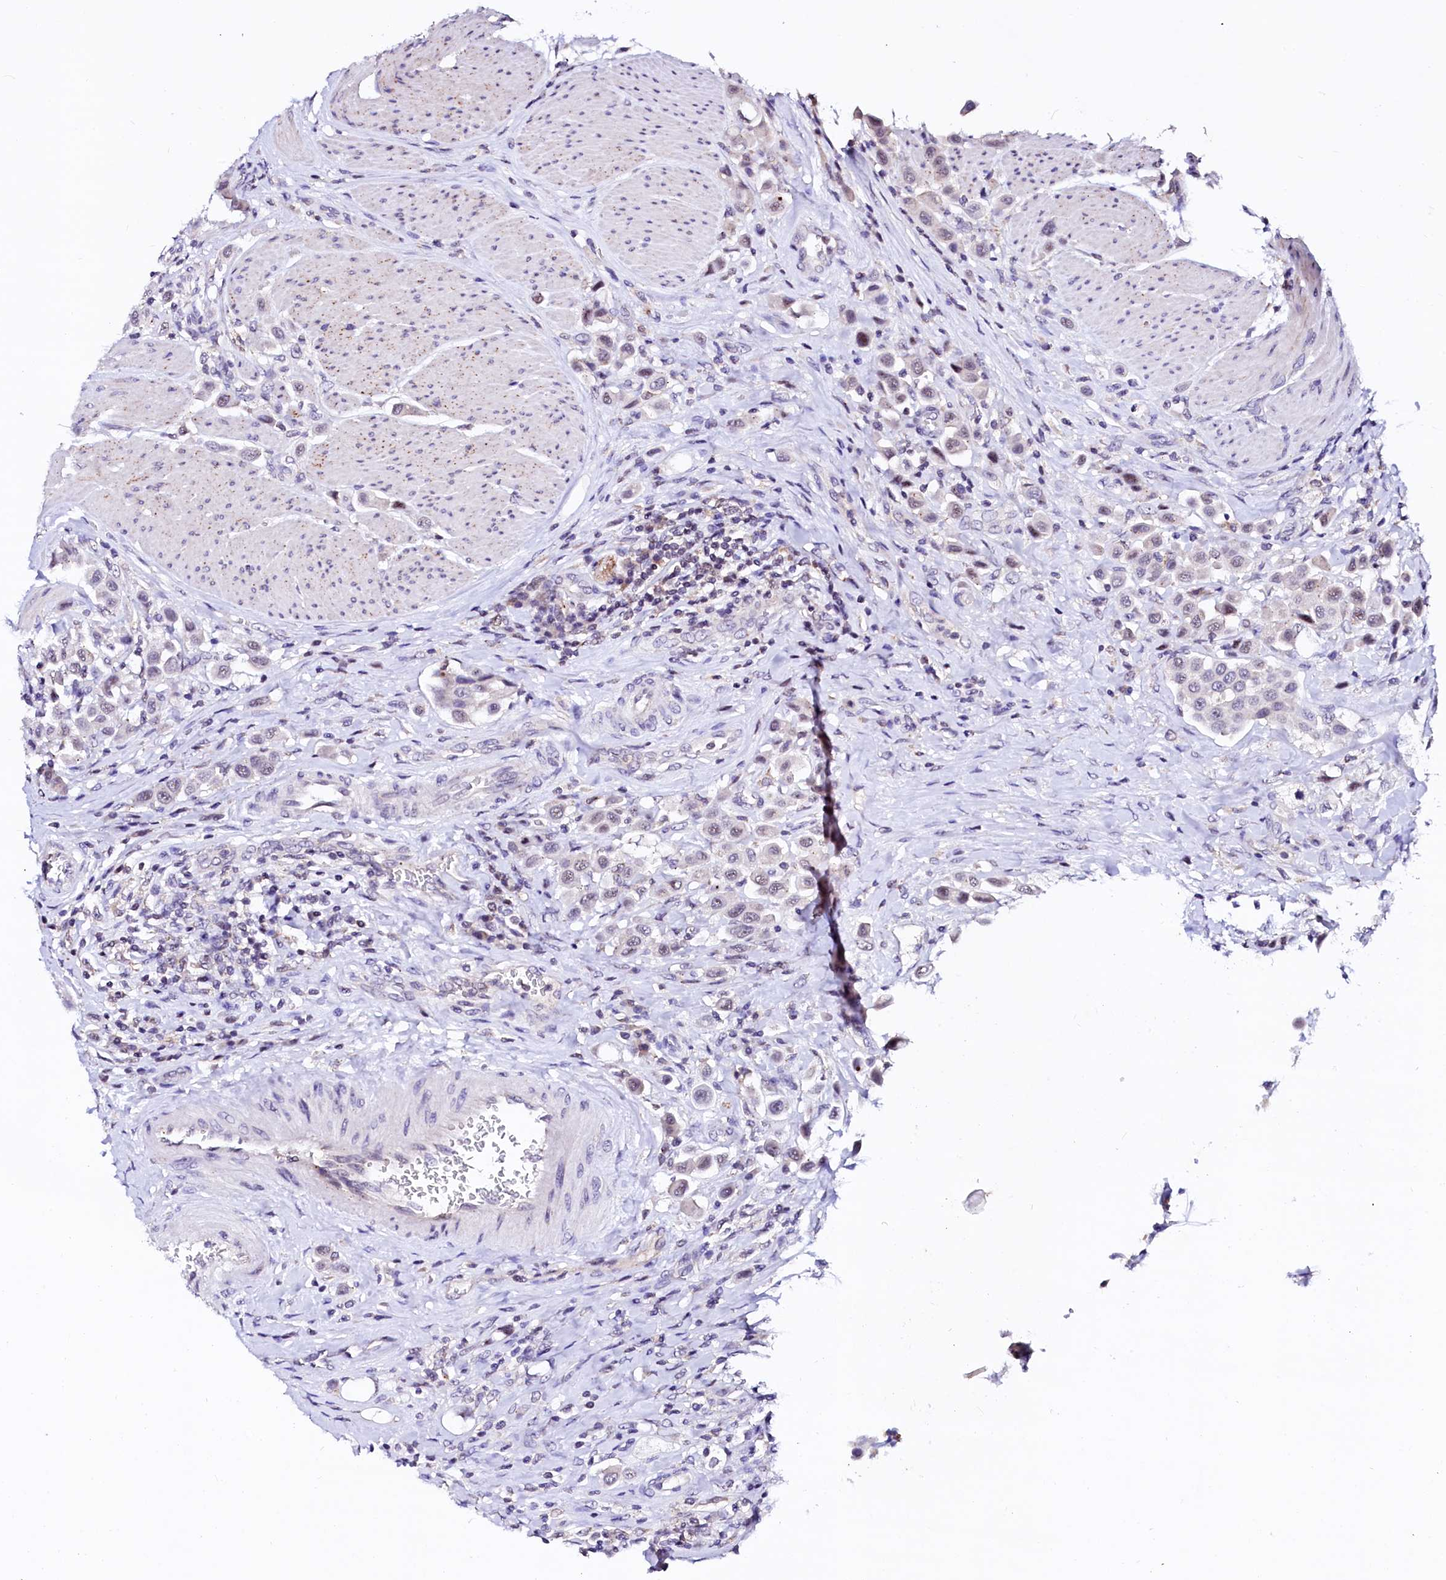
{"staining": {"intensity": "negative", "quantity": "none", "location": "none"}, "tissue": "urothelial cancer", "cell_type": "Tumor cells", "image_type": "cancer", "snomed": [{"axis": "morphology", "description": "Urothelial carcinoma, High grade"}, {"axis": "topography", "description": "Urinary bladder"}], "caption": "Urothelial cancer was stained to show a protein in brown. There is no significant staining in tumor cells.", "gene": "NALF1", "patient": {"sex": "male", "age": 50}}